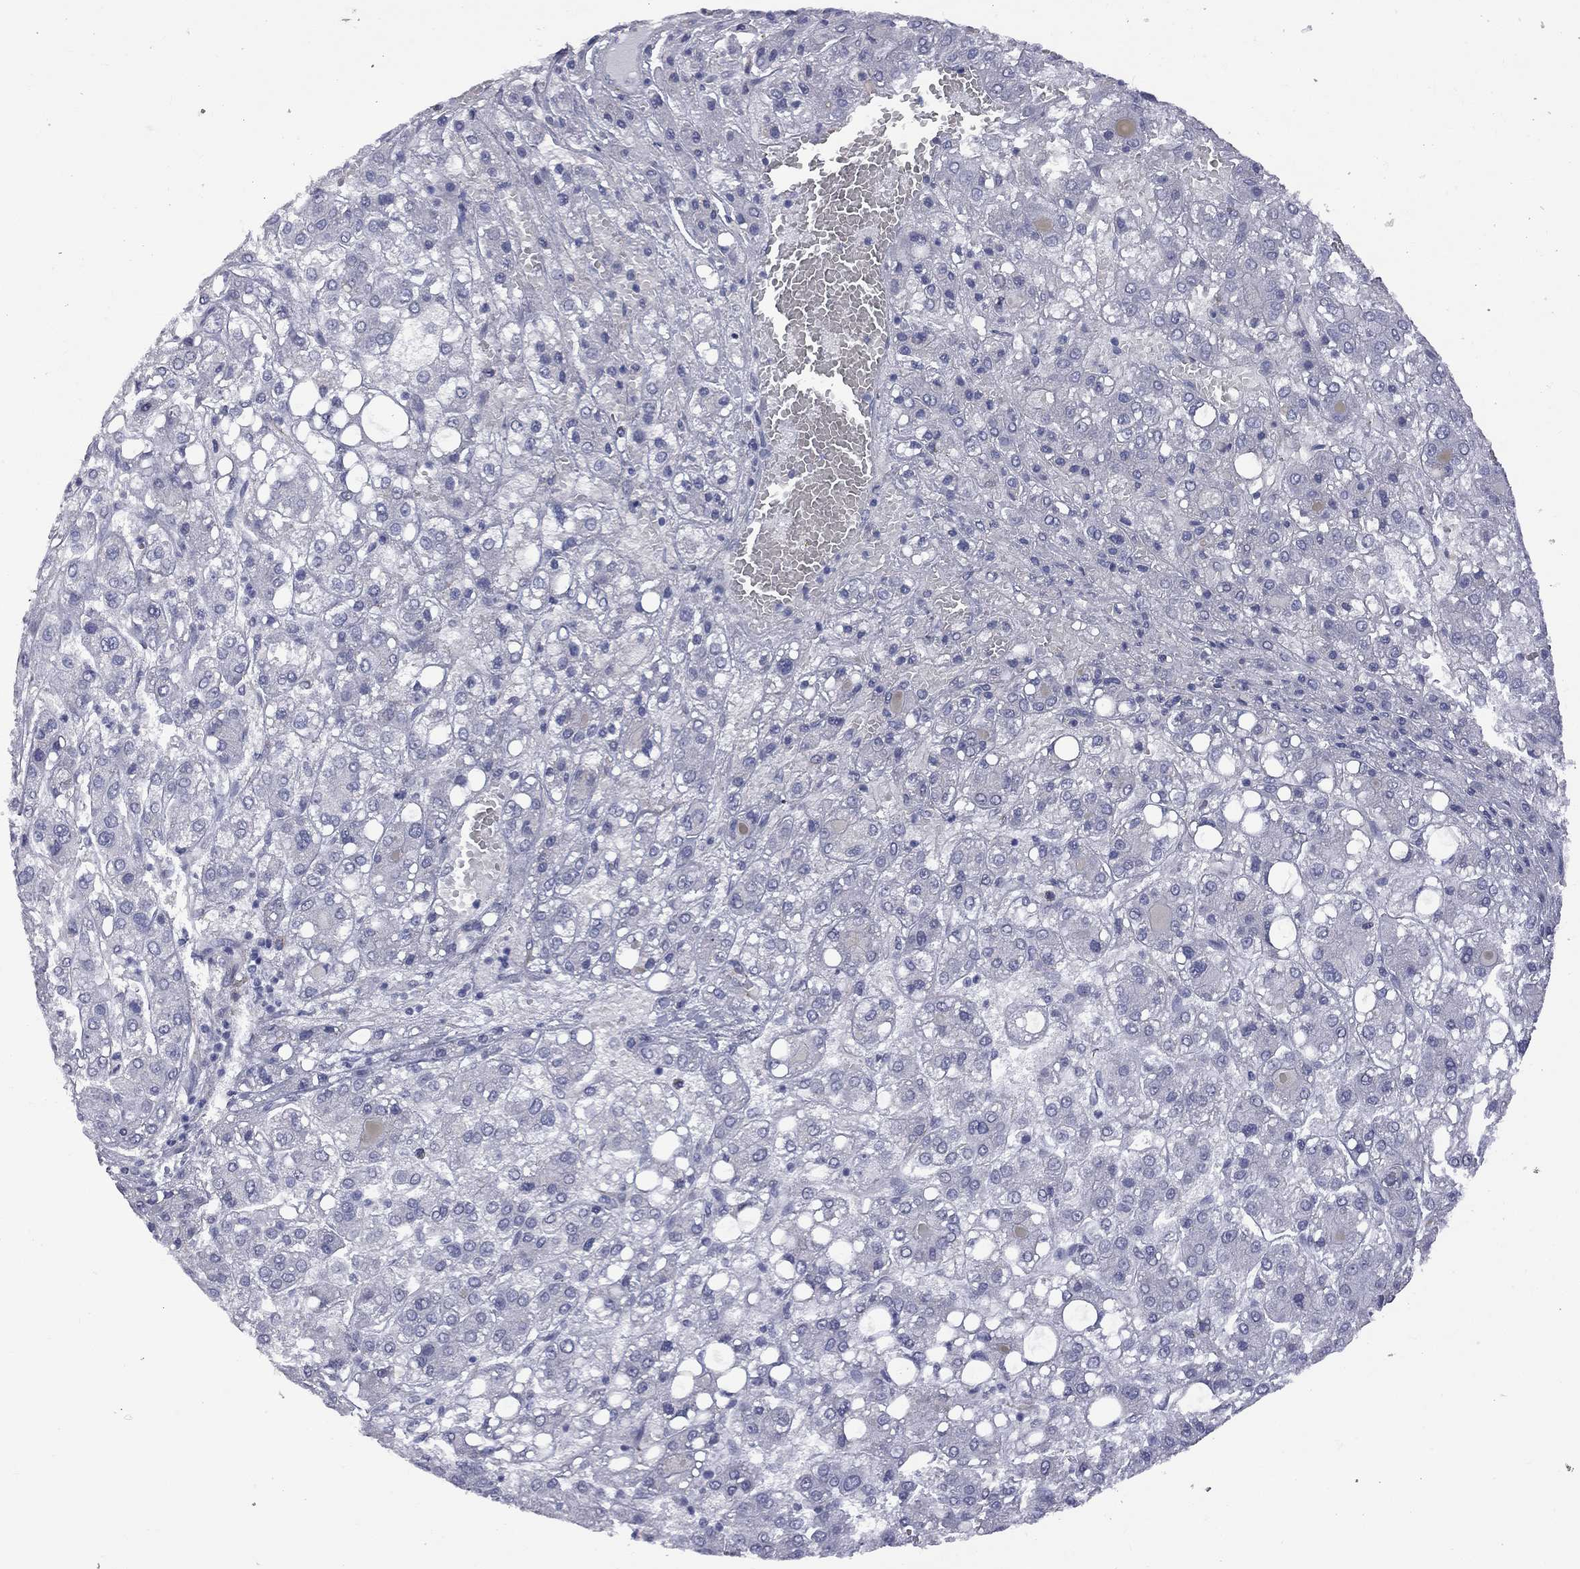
{"staining": {"intensity": "negative", "quantity": "none", "location": "none"}, "tissue": "liver cancer", "cell_type": "Tumor cells", "image_type": "cancer", "snomed": [{"axis": "morphology", "description": "Carcinoma, Hepatocellular, NOS"}, {"axis": "topography", "description": "Liver"}], "caption": "A micrograph of hepatocellular carcinoma (liver) stained for a protein shows no brown staining in tumor cells.", "gene": "GSG1L", "patient": {"sex": "male", "age": 73}}